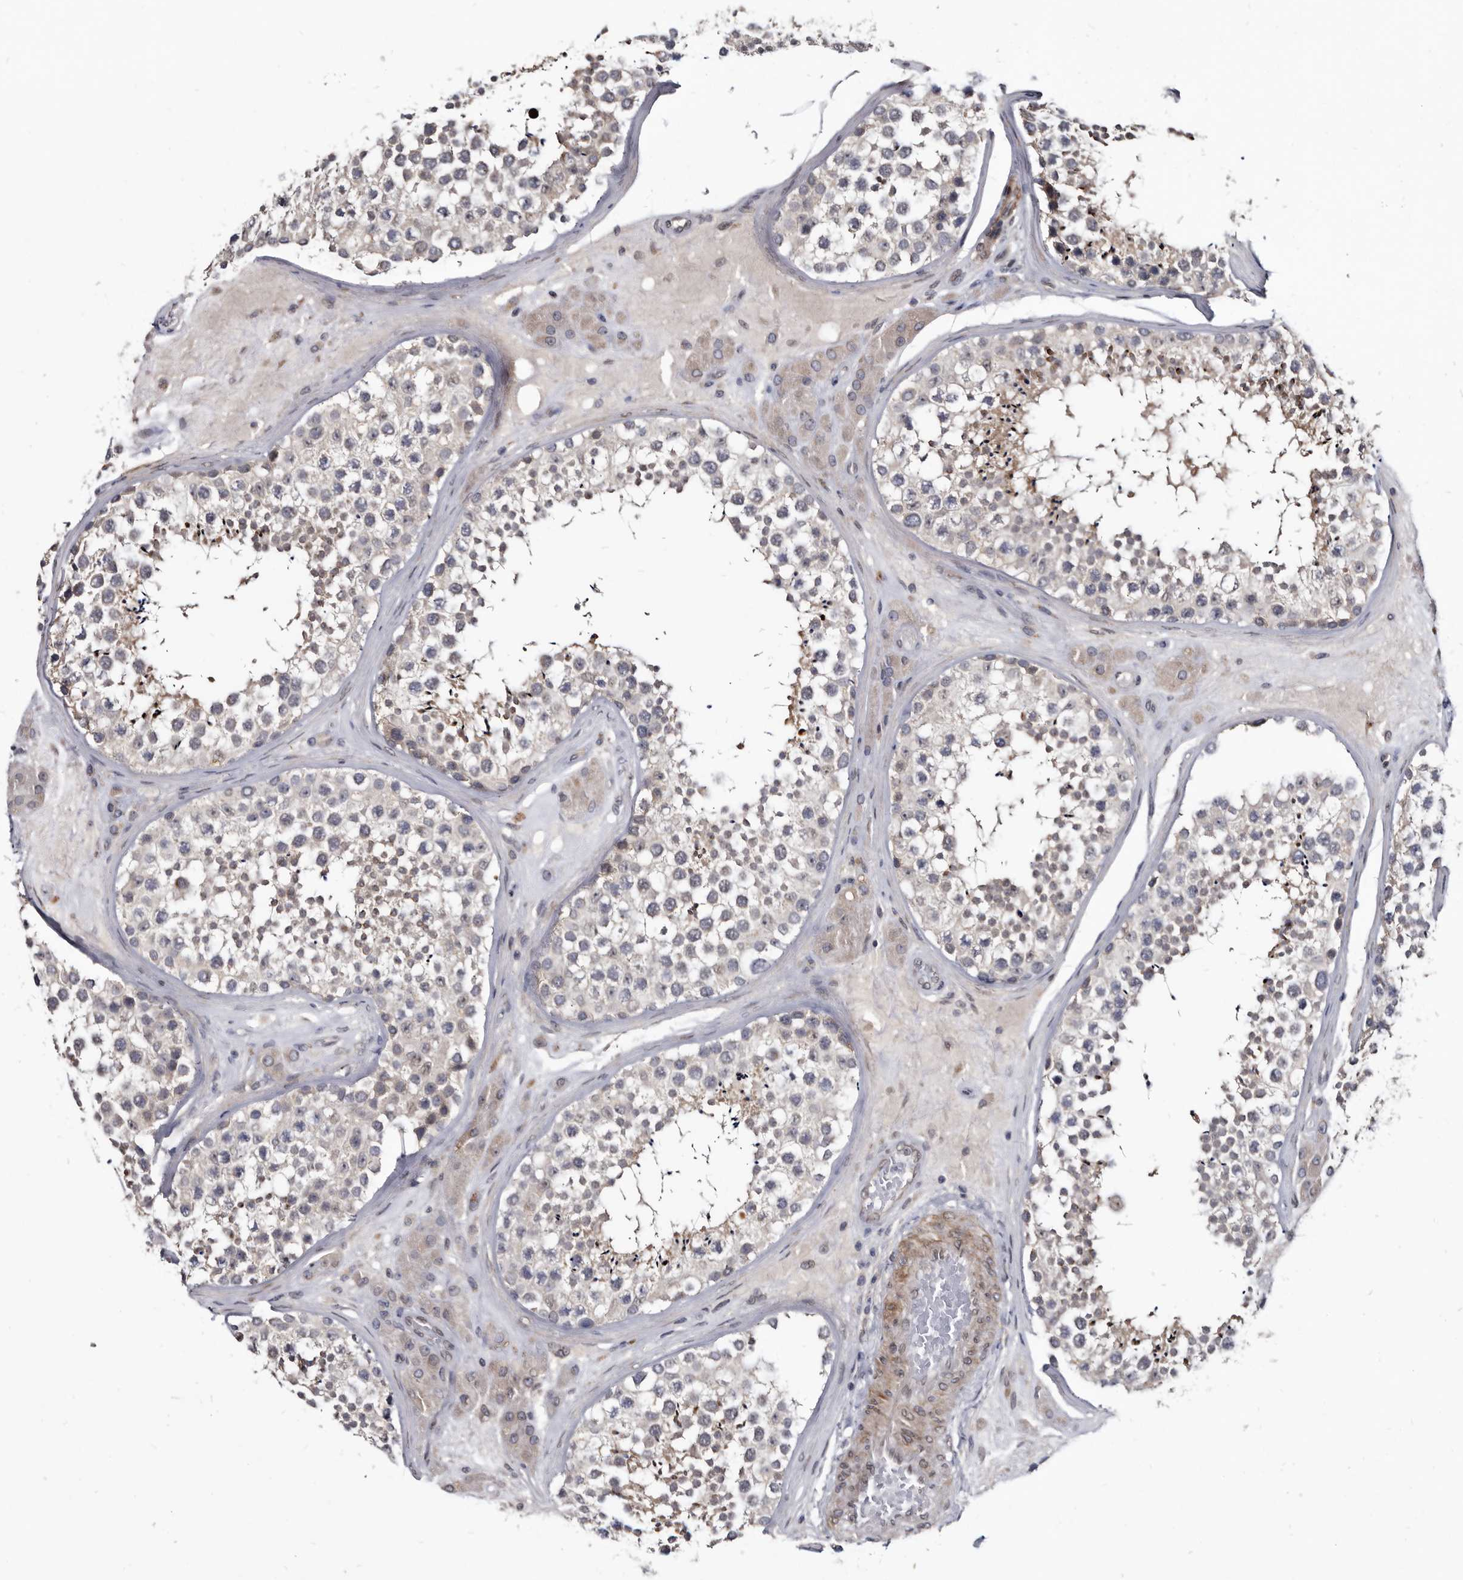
{"staining": {"intensity": "weak", "quantity": "<25%", "location": "cytoplasmic/membranous"}, "tissue": "testis", "cell_type": "Cells in seminiferous ducts", "image_type": "normal", "snomed": [{"axis": "morphology", "description": "Normal tissue, NOS"}, {"axis": "topography", "description": "Testis"}], "caption": "Immunohistochemistry micrograph of benign testis stained for a protein (brown), which shows no expression in cells in seminiferous ducts. (DAB (3,3'-diaminobenzidine) immunohistochemistry (IHC), high magnification).", "gene": "PROM1", "patient": {"sex": "male", "age": 46}}